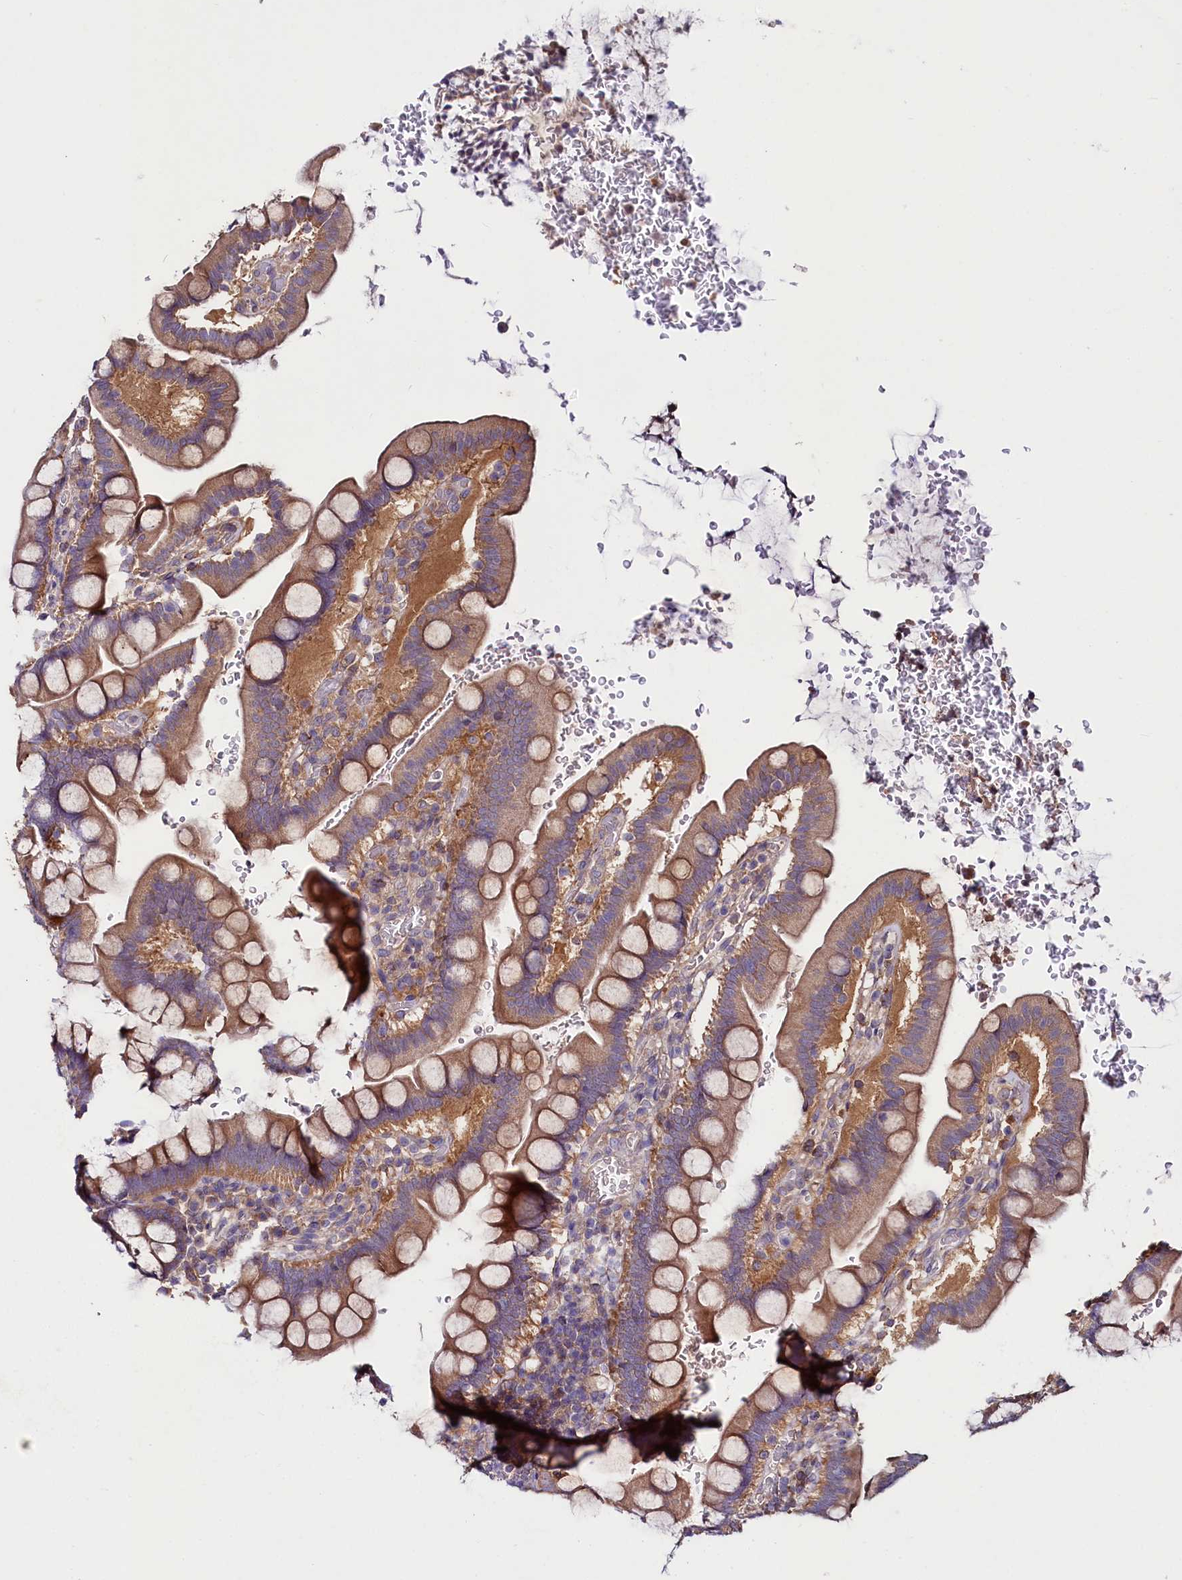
{"staining": {"intensity": "weak", "quantity": ">75%", "location": "cytoplasmic/membranous"}, "tissue": "small intestine", "cell_type": "Glandular cells", "image_type": "normal", "snomed": [{"axis": "morphology", "description": "Normal tissue, NOS"}, {"axis": "topography", "description": "Stomach, upper"}, {"axis": "topography", "description": "Stomach, lower"}, {"axis": "topography", "description": "Small intestine"}], "caption": "Immunohistochemical staining of benign human small intestine reveals low levels of weak cytoplasmic/membranous expression in approximately >75% of glandular cells. (DAB IHC with brightfield microscopy, high magnification).", "gene": "ETFBKMT", "patient": {"sex": "male", "age": 68}}